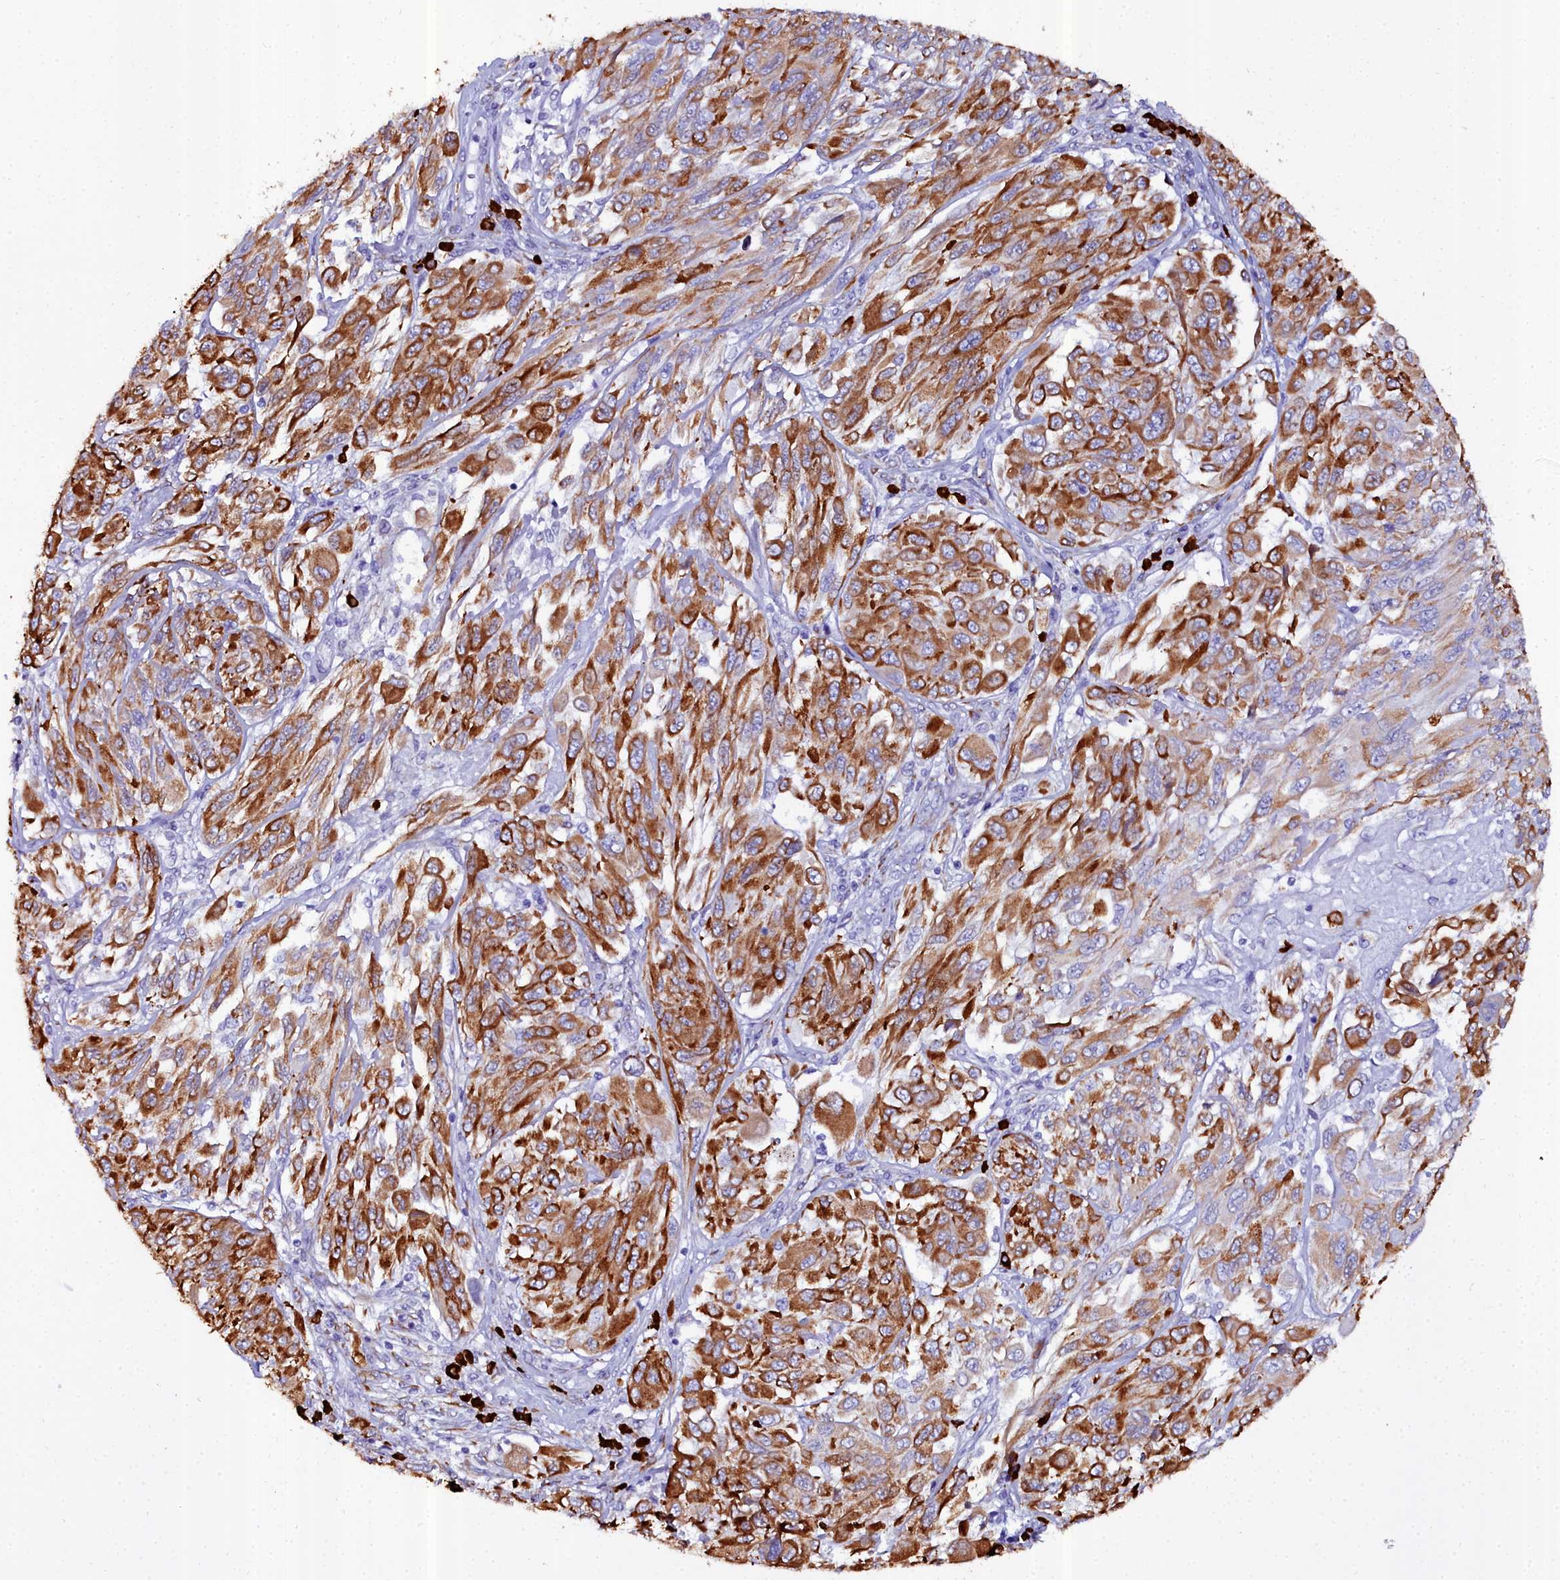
{"staining": {"intensity": "moderate", "quantity": ">75%", "location": "cytoplasmic/membranous"}, "tissue": "melanoma", "cell_type": "Tumor cells", "image_type": "cancer", "snomed": [{"axis": "morphology", "description": "Malignant melanoma, NOS"}, {"axis": "topography", "description": "Skin"}], "caption": "This is an image of immunohistochemistry (IHC) staining of malignant melanoma, which shows moderate expression in the cytoplasmic/membranous of tumor cells.", "gene": "TXNDC5", "patient": {"sex": "female", "age": 91}}